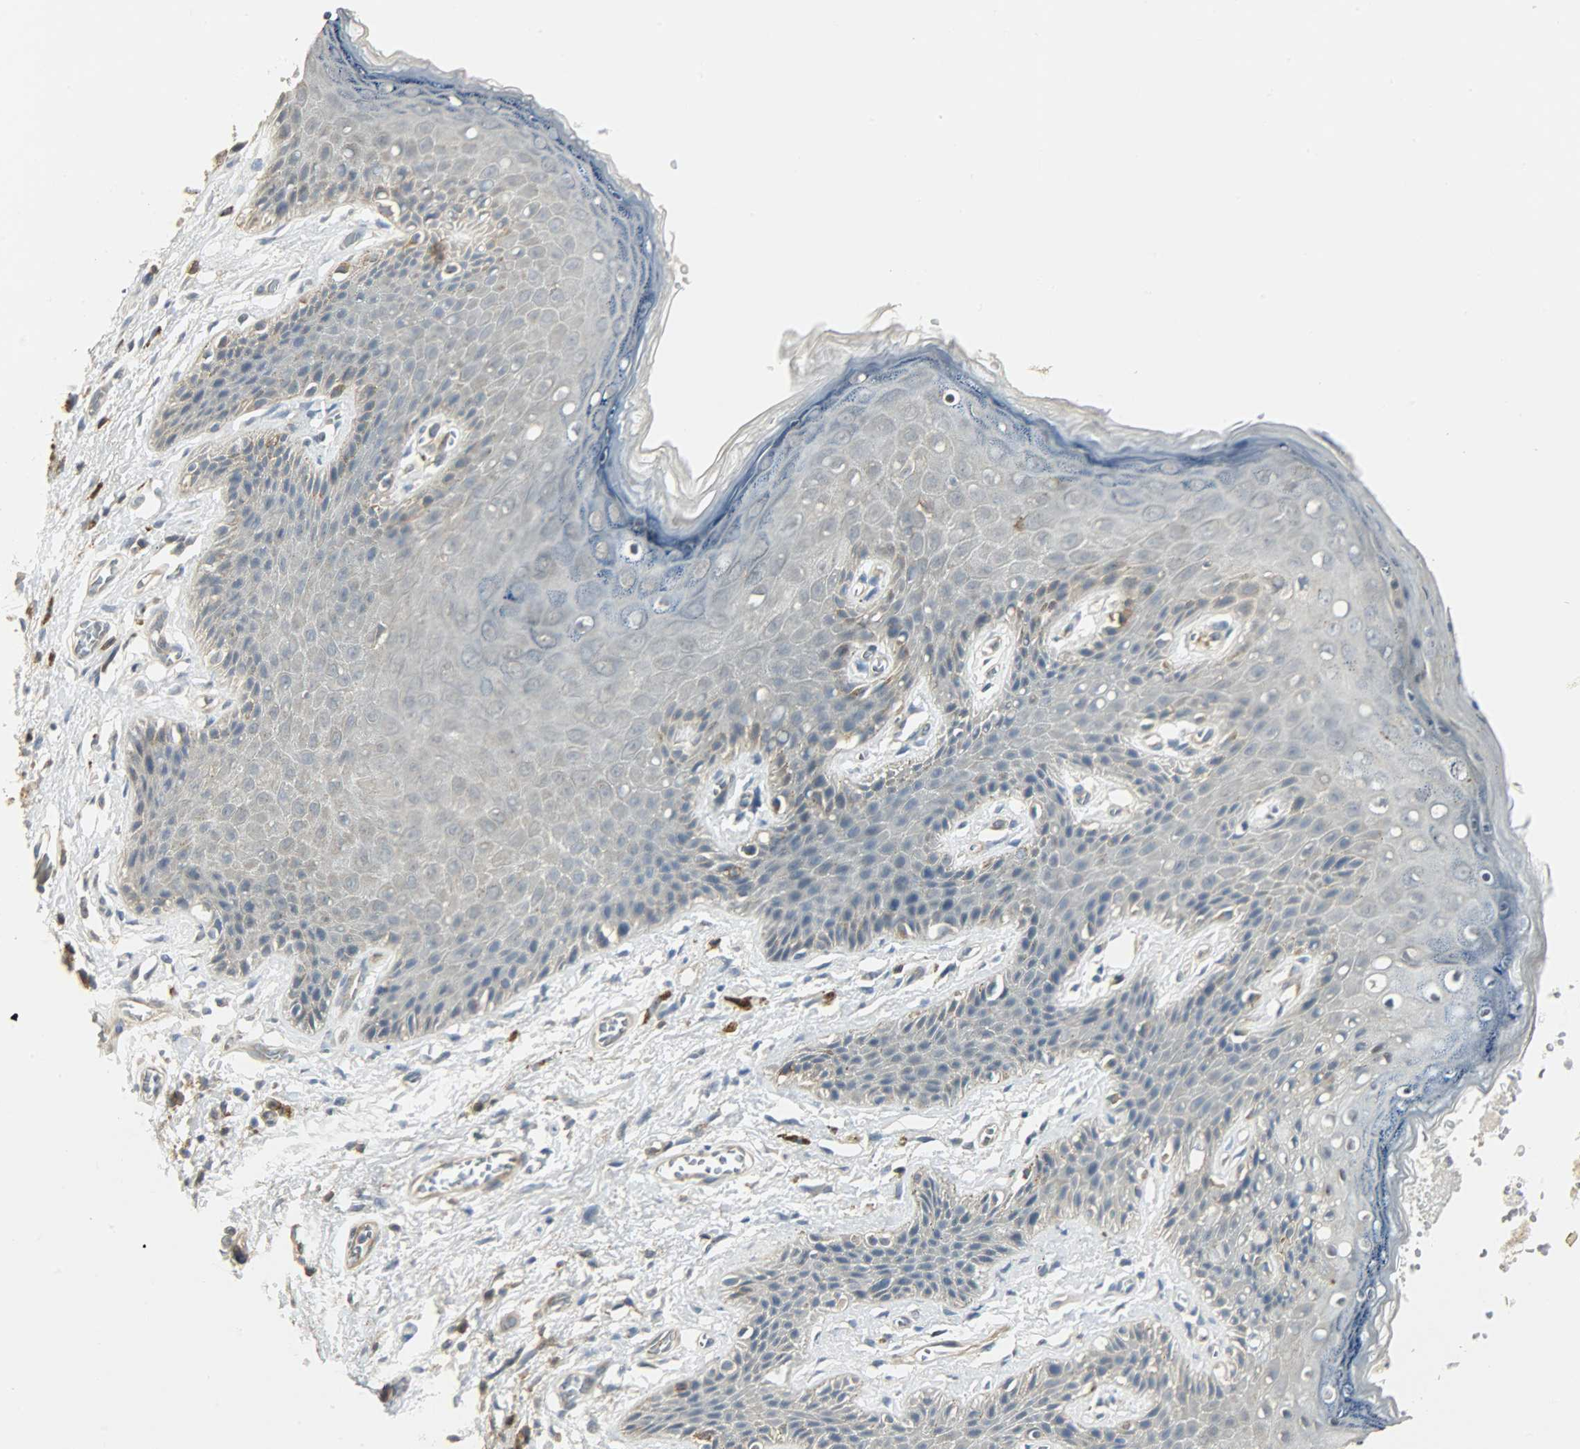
{"staining": {"intensity": "weak", "quantity": "<25%", "location": "cytoplasmic/membranous"}, "tissue": "skin", "cell_type": "Epidermal cells", "image_type": "normal", "snomed": [{"axis": "morphology", "description": "Normal tissue, NOS"}, {"axis": "topography", "description": "Anal"}], "caption": "Immunohistochemical staining of normal human skin exhibits no significant positivity in epidermal cells. Brightfield microscopy of immunohistochemistry stained with DAB (3,3'-diaminobenzidine) (brown) and hematoxylin (blue), captured at high magnification.", "gene": "CD4", "patient": {"sex": "female", "age": 46}}